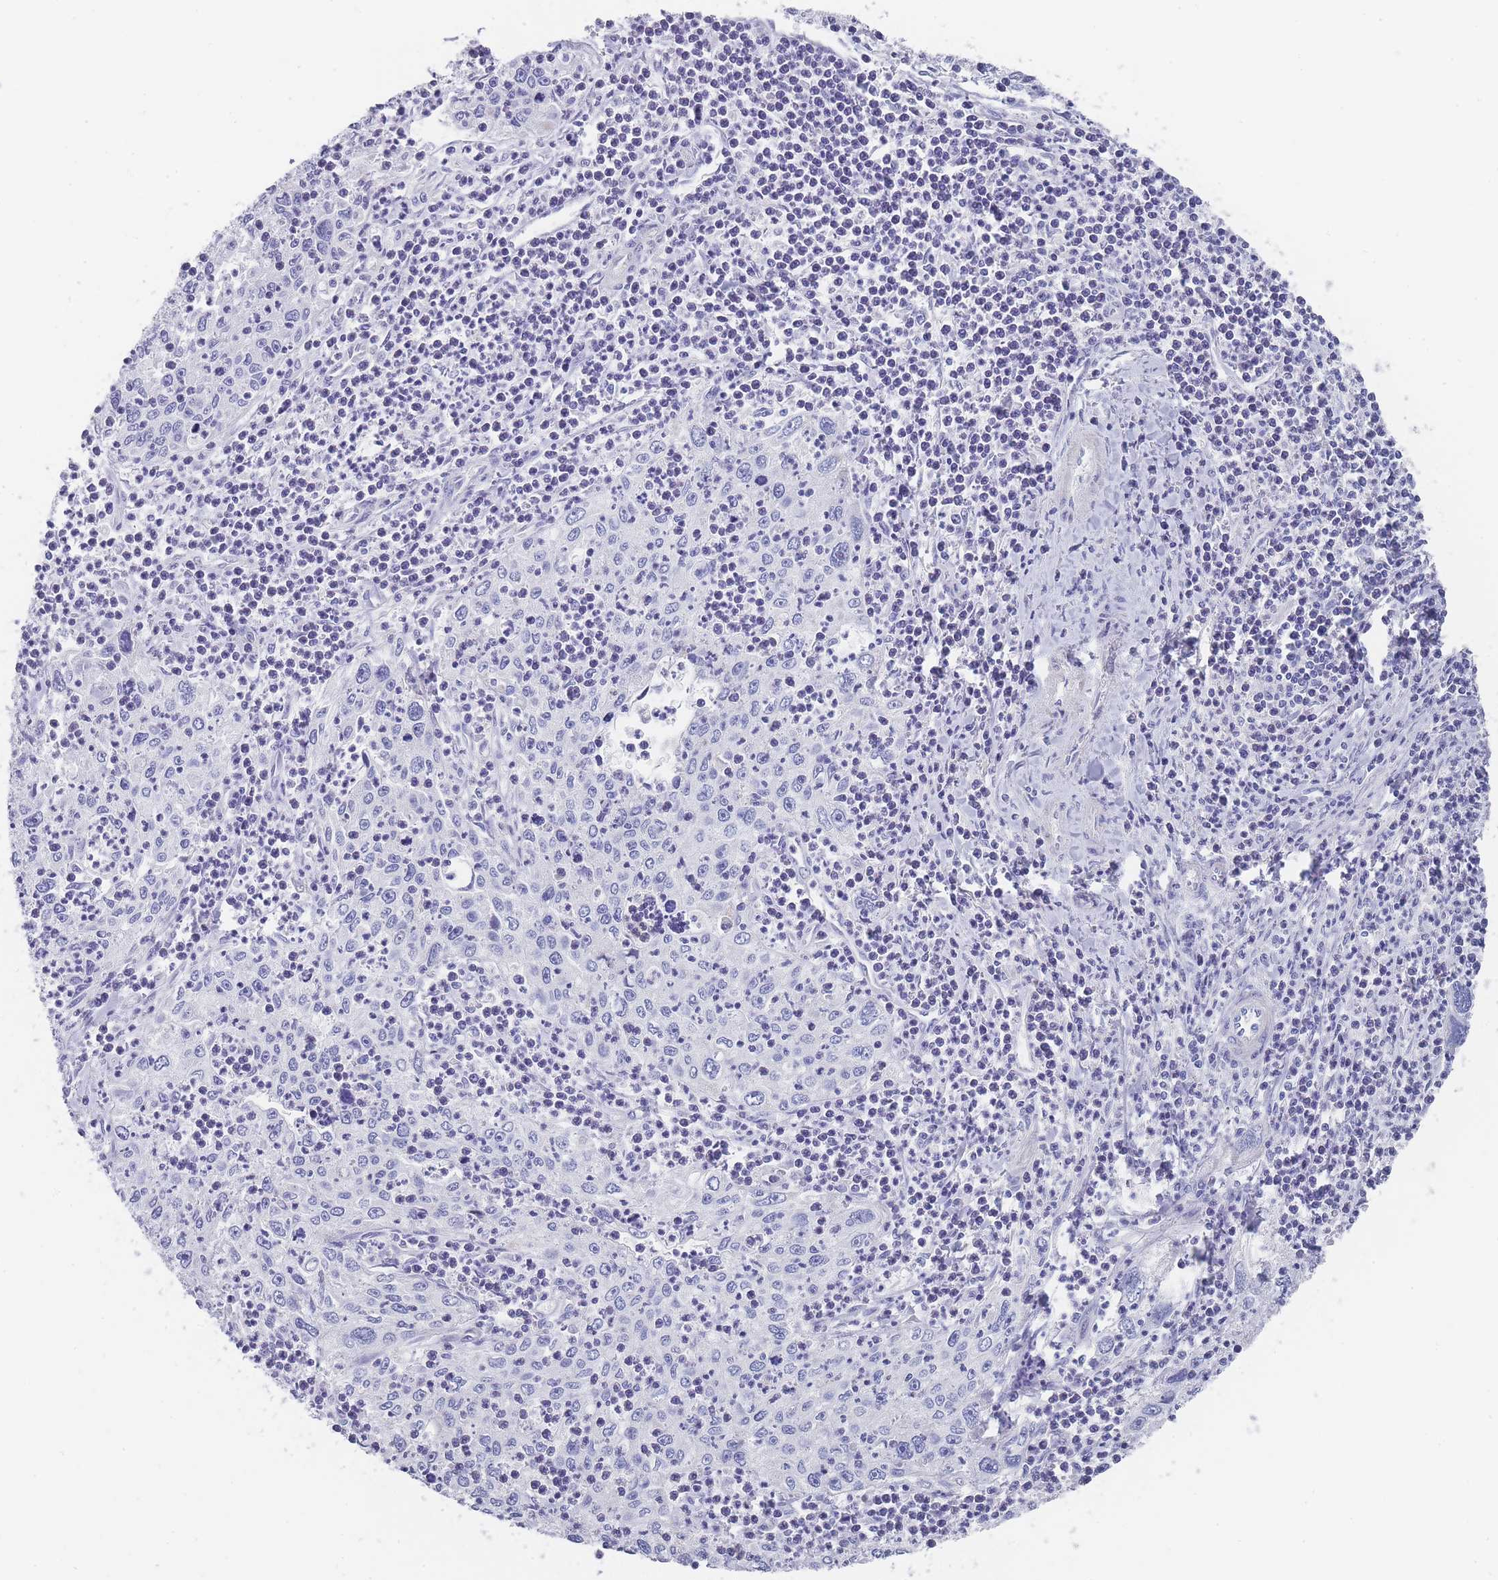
{"staining": {"intensity": "negative", "quantity": "none", "location": "none"}, "tissue": "cervical cancer", "cell_type": "Tumor cells", "image_type": "cancer", "snomed": [{"axis": "morphology", "description": "Squamous cell carcinoma, NOS"}, {"axis": "topography", "description": "Cervix"}], "caption": "There is no significant staining in tumor cells of cervical cancer. (Immunohistochemistry, brightfield microscopy, high magnification).", "gene": "SCCPDH", "patient": {"sex": "female", "age": 30}}